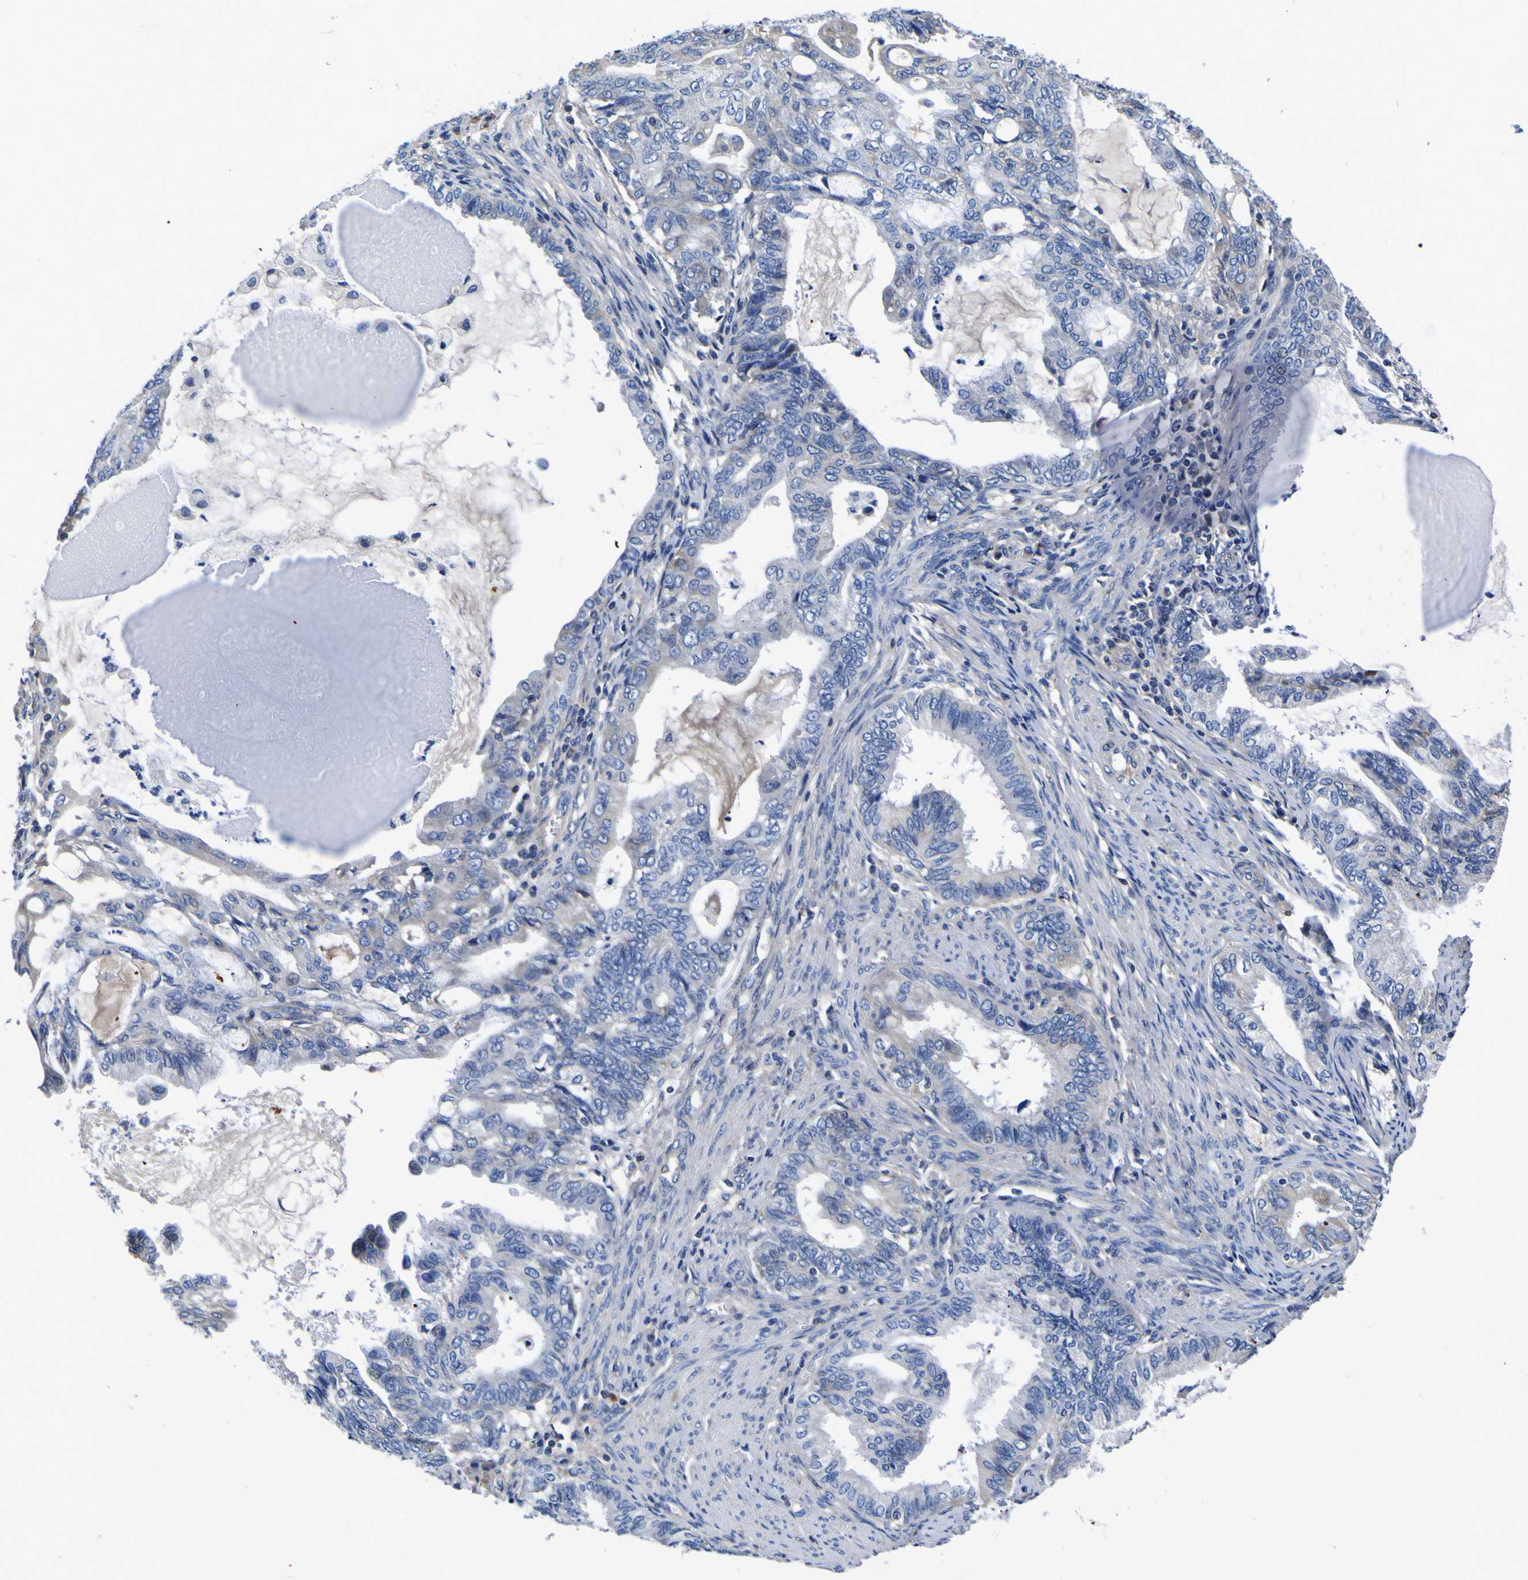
{"staining": {"intensity": "negative", "quantity": "none", "location": "none"}, "tissue": "endometrial cancer", "cell_type": "Tumor cells", "image_type": "cancer", "snomed": [{"axis": "morphology", "description": "Adenocarcinoma, NOS"}, {"axis": "topography", "description": "Endometrium"}], "caption": "DAB immunohistochemical staining of adenocarcinoma (endometrial) exhibits no significant staining in tumor cells. Brightfield microscopy of immunohistochemistry (IHC) stained with DAB (brown) and hematoxylin (blue), captured at high magnification.", "gene": "VASN", "patient": {"sex": "female", "age": 86}}